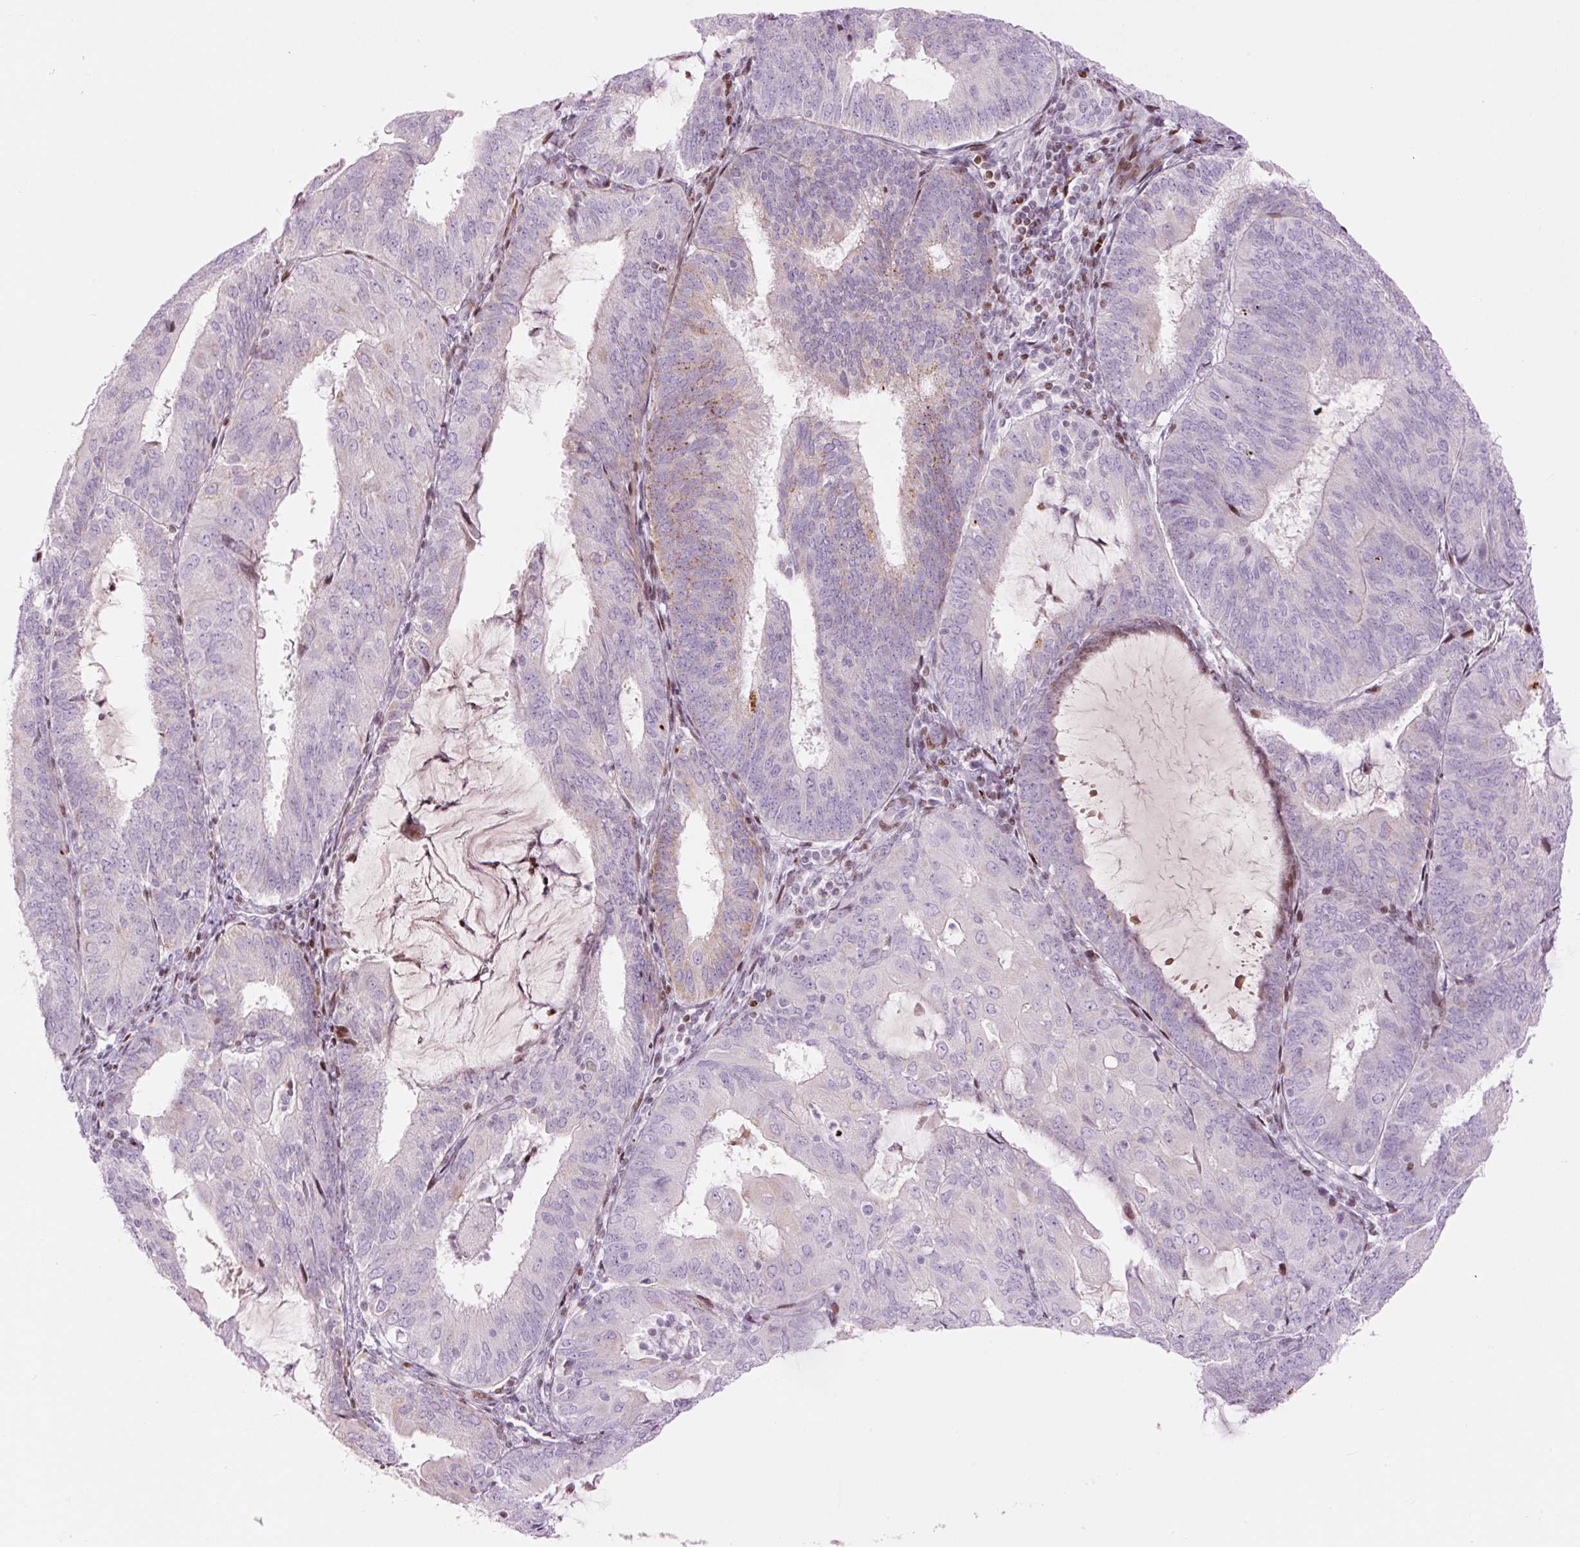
{"staining": {"intensity": "moderate", "quantity": "<25%", "location": "cytoplasmic/membranous"}, "tissue": "endometrial cancer", "cell_type": "Tumor cells", "image_type": "cancer", "snomed": [{"axis": "morphology", "description": "Adenocarcinoma, NOS"}, {"axis": "topography", "description": "Endometrium"}], "caption": "Immunohistochemical staining of human endometrial cancer exhibits moderate cytoplasmic/membranous protein positivity in about <25% of tumor cells. The staining was performed using DAB (3,3'-diaminobenzidine) to visualize the protein expression in brown, while the nuclei were stained in blue with hematoxylin (Magnification: 20x).", "gene": "TMEM177", "patient": {"sex": "female", "age": 81}}